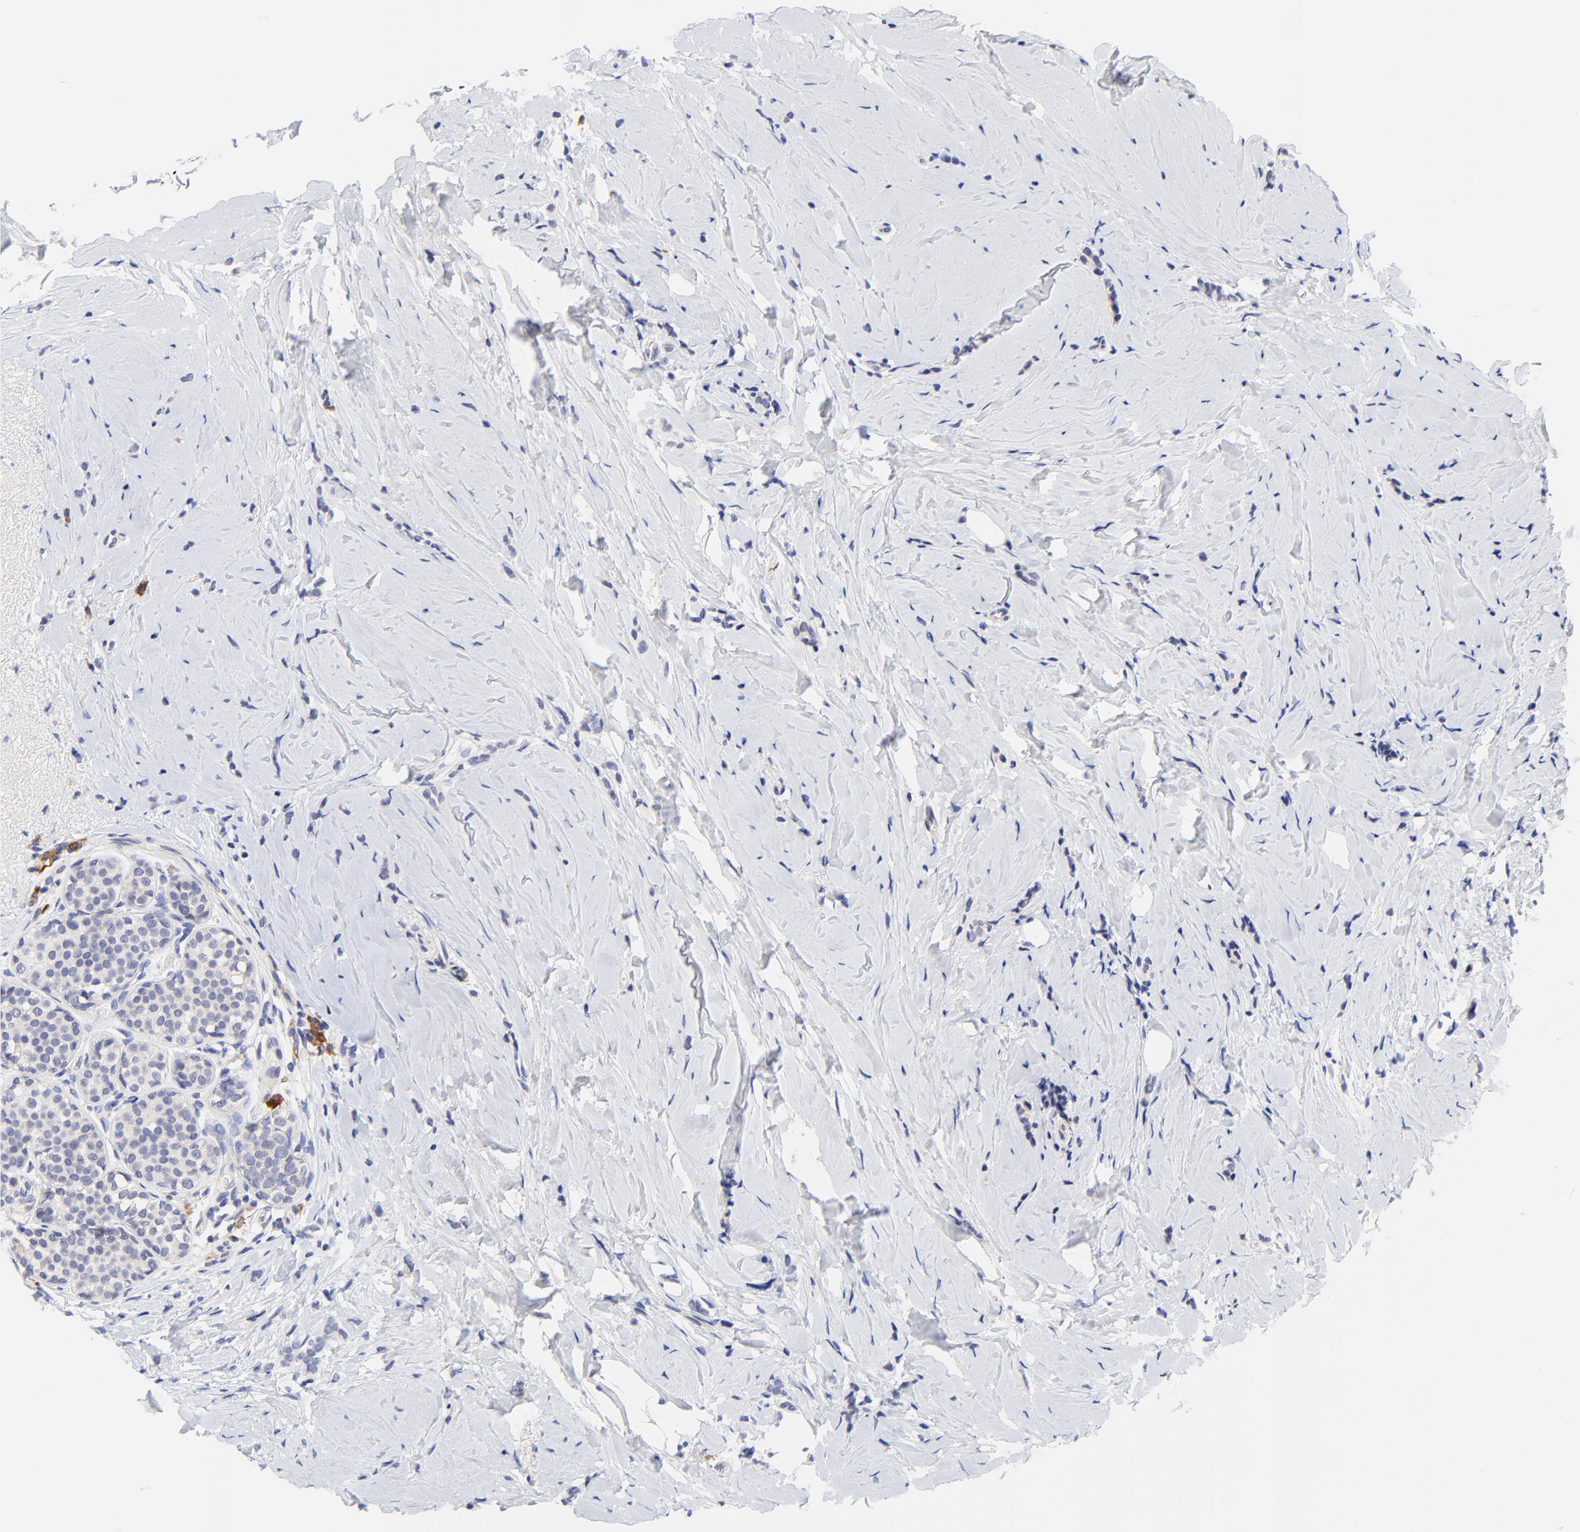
{"staining": {"intensity": "negative", "quantity": "none", "location": "none"}, "tissue": "breast cancer", "cell_type": "Tumor cells", "image_type": "cancer", "snomed": [{"axis": "morphology", "description": "Lobular carcinoma"}, {"axis": "topography", "description": "Breast"}], "caption": "This is a micrograph of immunohistochemistry staining of breast cancer, which shows no expression in tumor cells.", "gene": "AFF2", "patient": {"sex": "female", "age": 64}}